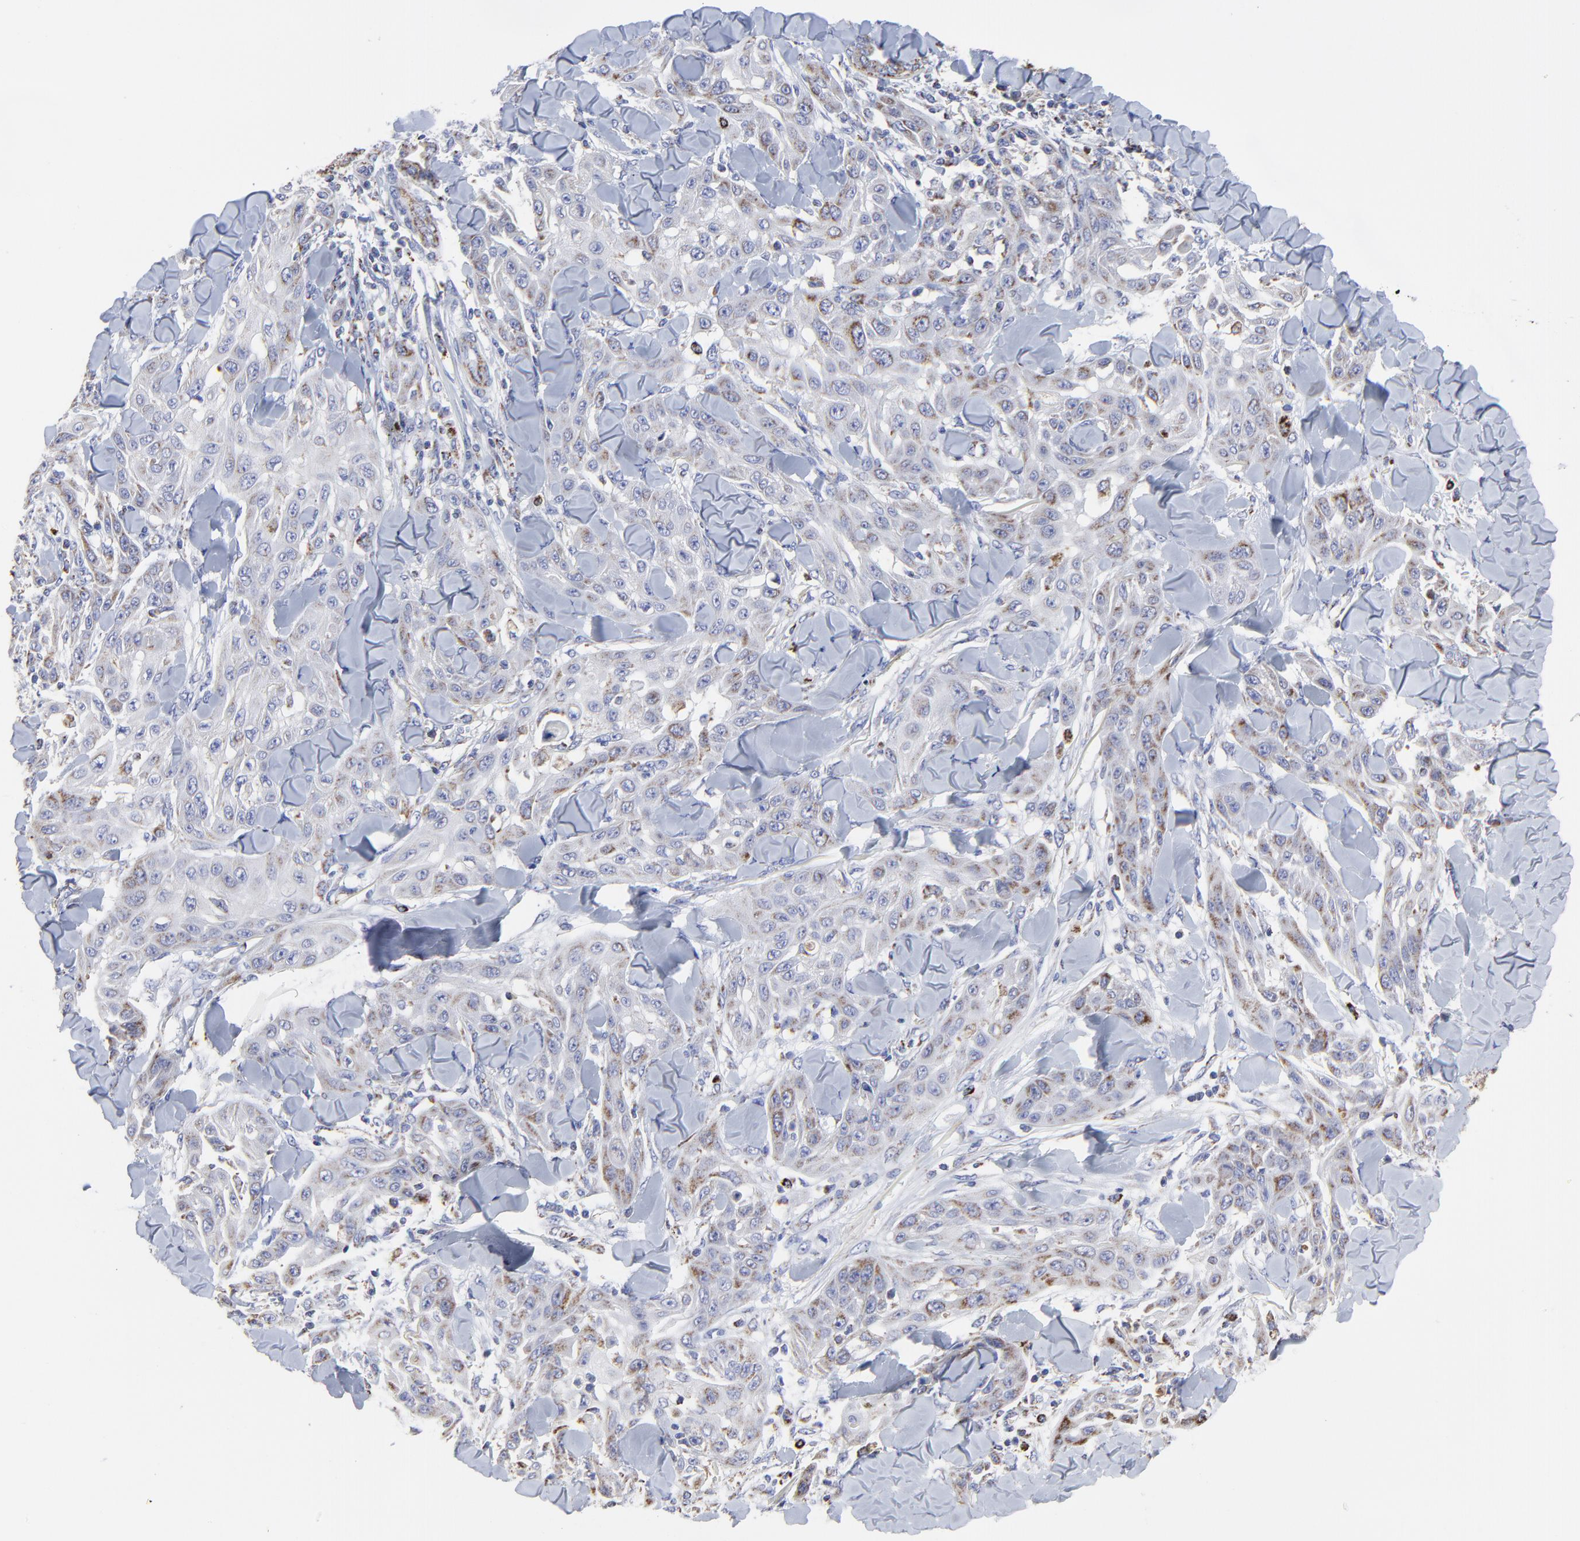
{"staining": {"intensity": "moderate", "quantity": "25%-75%", "location": "cytoplasmic/membranous"}, "tissue": "skin cancer", "cell_type": "Tumor cells", "image_type": "cancer", "snomed": [{"axis": "morphology", "description": "Squamous cell carcinoma, NOS"}, {"axis": "topography", "description": "Skin"}], "caption": "This histopathology image demonstrates immunohistochemistry (IHC) staining of skin squamous cell carcinoma, with medium moderate cytoplasmic/membranous expression in about 25%-75% of tumor cells.", "gene": "PINK1", "patient": {"sex": "male", "age": 24}}